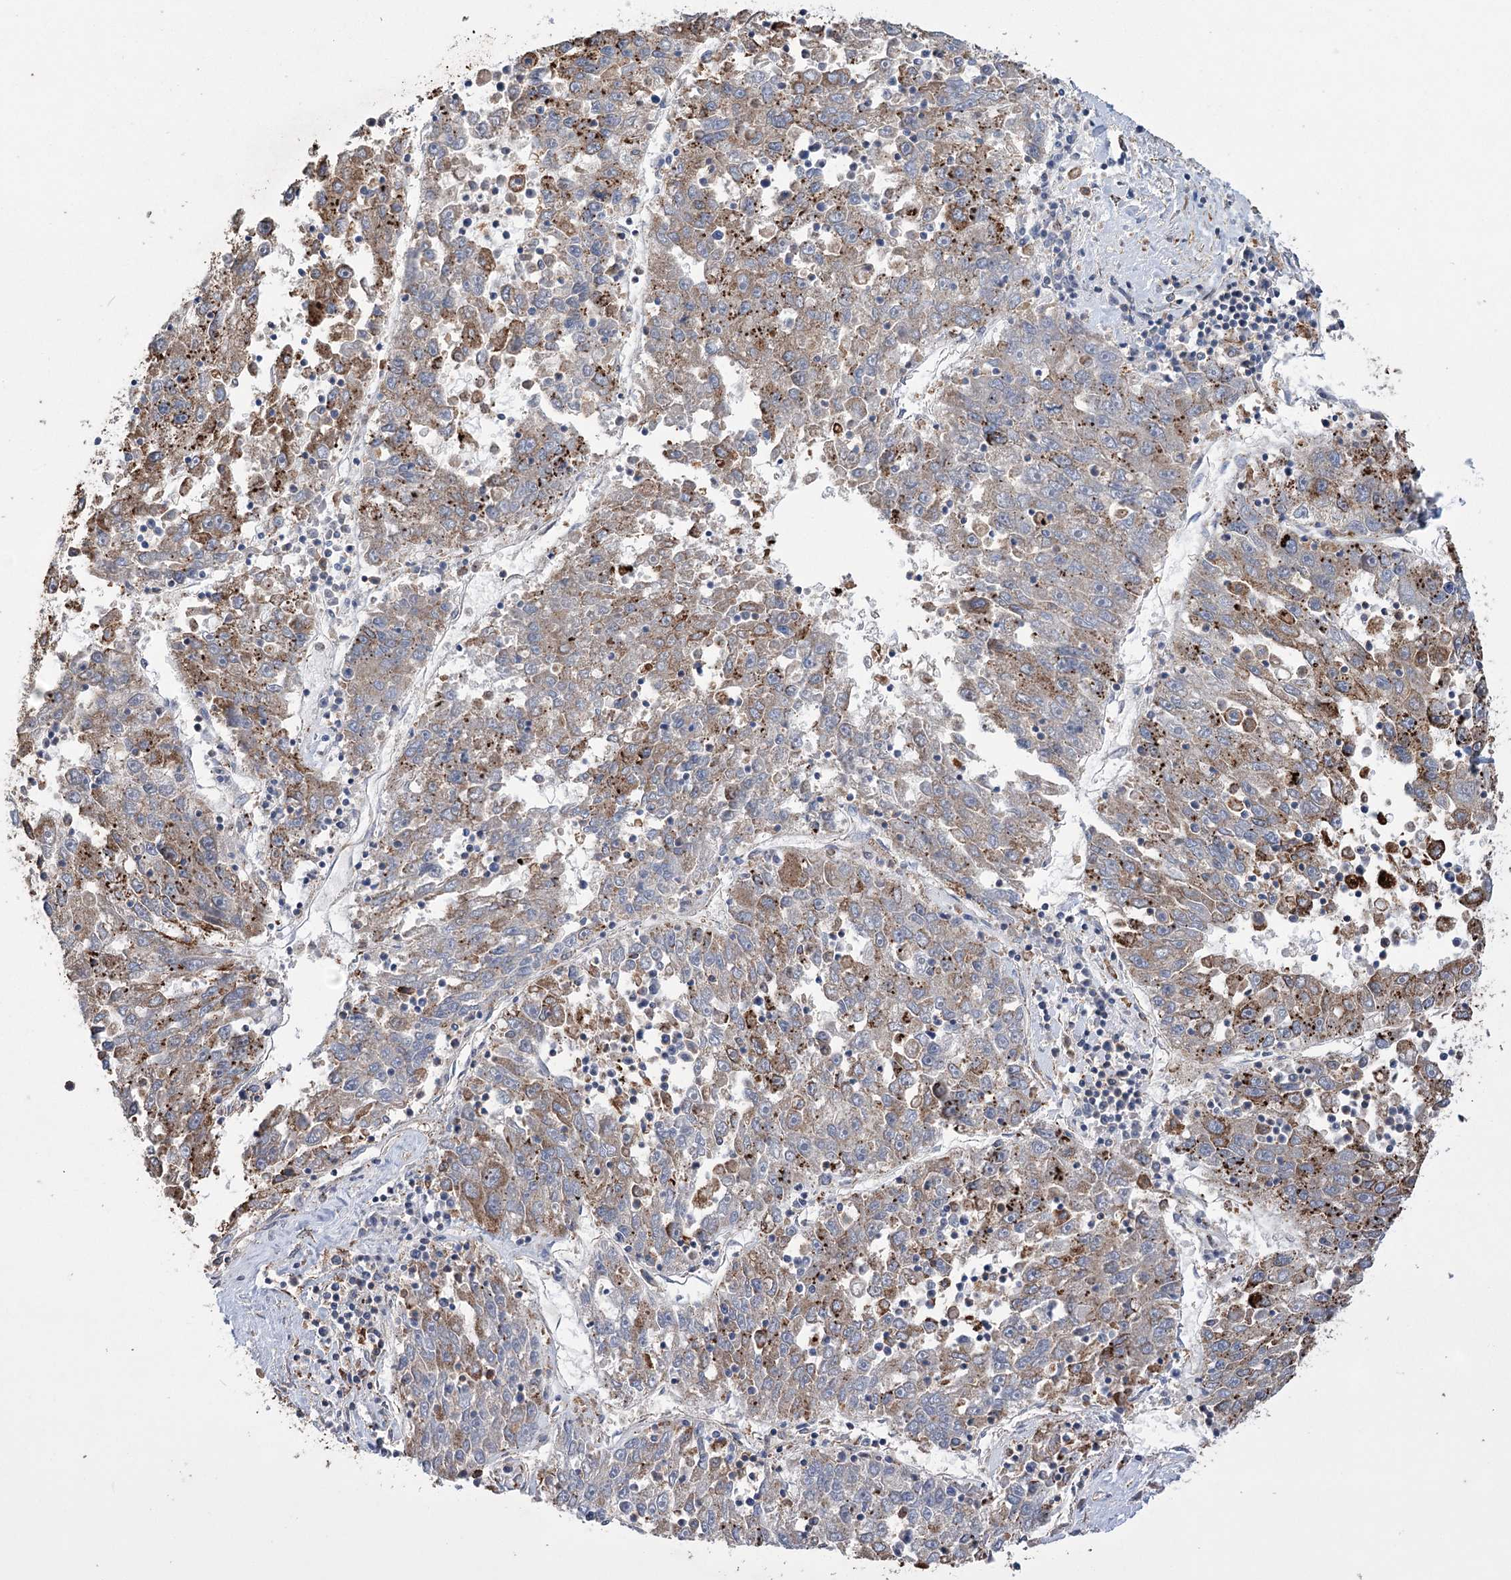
{"staining": {"intensity": "moderate", "quantity": ">75%", "location": "cytoplasmic/membranous"}, "tissue": "liver cancer", "cell_type": "Tumor cells", "image_type": "cancer", "snomed": [{"axis": "morphology", "description": "Carcinoma, Hepatocellular, NOS"}, {"axis": "topography", "description": "Liver"}], "caption": "This histopathology image demonstrates liver cancer (hepatocellular carcinoma) stained with immunohistochemistry (IHC) to label a protein in brown. The cytoplasmic/membranous of tumor cells show moderate positivity for the protein. Nuclei are counter-stained blue.", "gene": "TRIM71", "patient": {"sex": "male", "age": 49}}